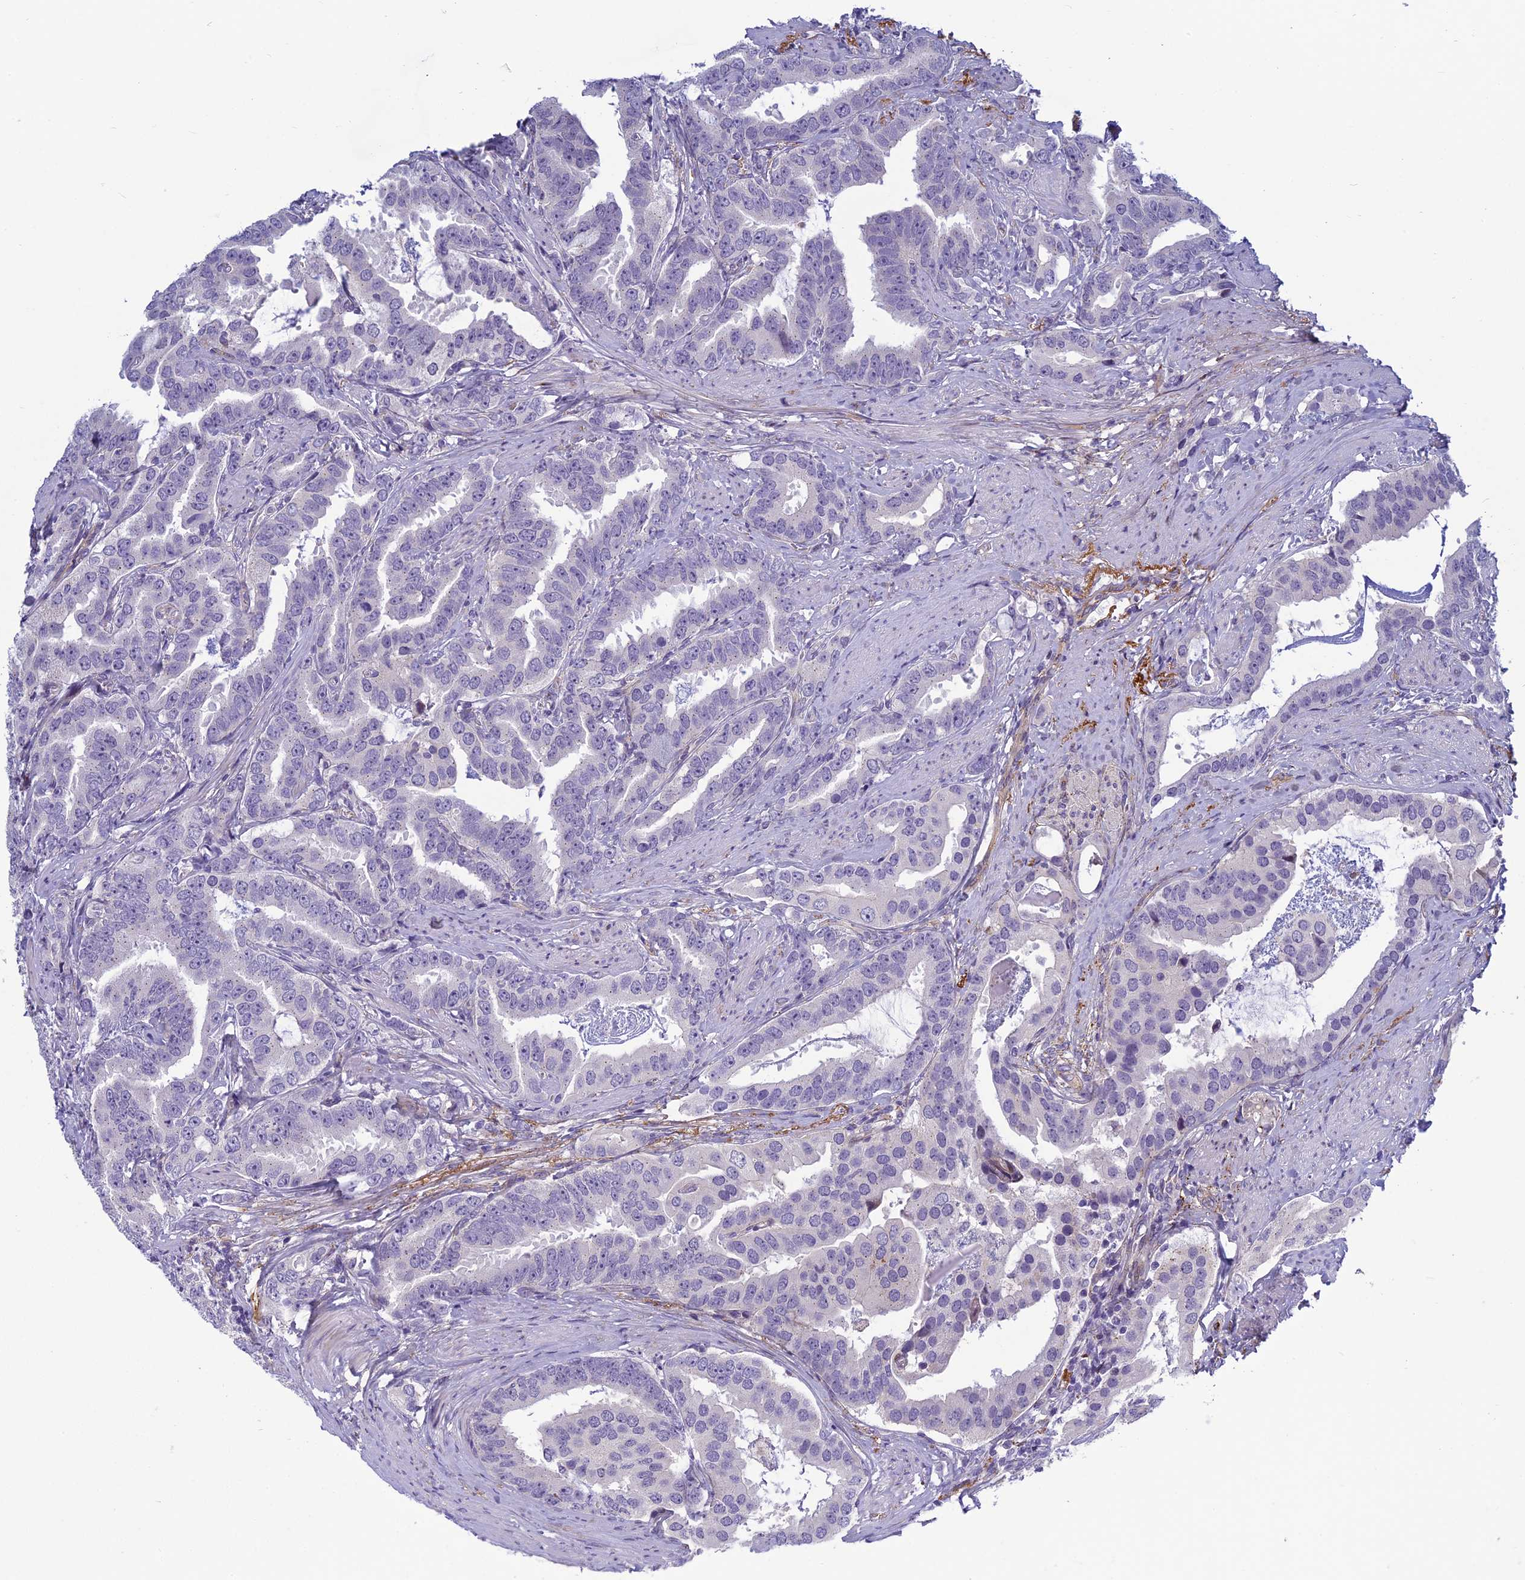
{"staining": {"intensity": "negative", "quantity": "none", "location": "none"}, "tissue": "prostate cancer", "cell_type": "Tumor cells", "image_type": "cancer", "snomed": [{"axis": "morphology", "description": "Adenocarcinoma, Low grade"}, {"axis": "topography", "description": "Prostate"}], "caption": "Tumor cells show no significant positivity in low-grade adenocarcinoma (prostate).", "gene": "CLEC11A", "patient": {"sex": "male", "age": 71}}